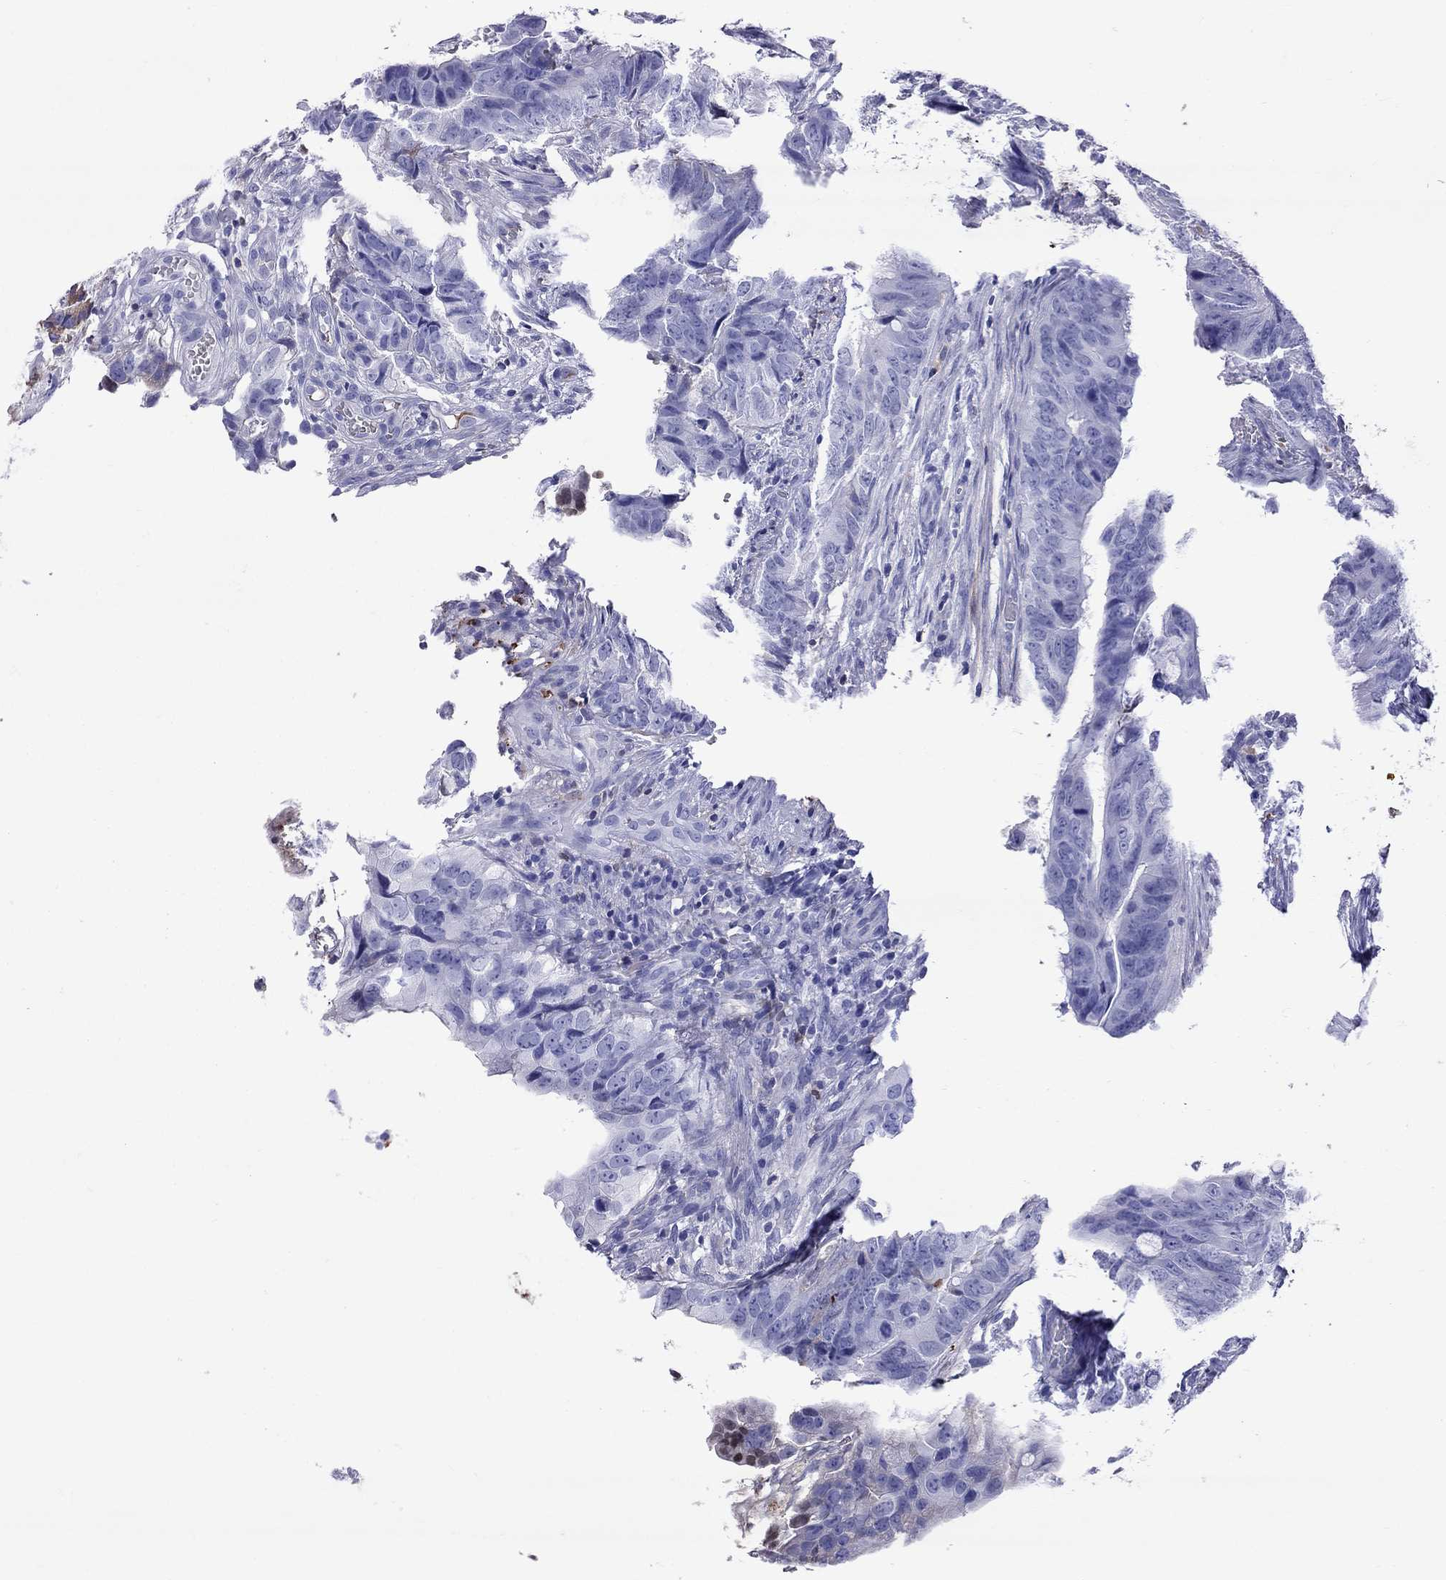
{"staining": {"intensity": "negative", "quantity": "none", "location": "none"}, "tissue": "colorectal cancer", "cell_type": "Tumor cells", "image_type": "cancer", "snomed": [{"axis": "morphology", "description": "Adenocarcinoma, NOS"}, {"axis": "topography", "description": "Colon"}], "caption": "DAB immunohistochemical staining of adenocarcinoma (colorectal) reveals no significant positivity in tumor cells.", "gene": "SERPINA3", "patient": {"sex": "female", "age": 82}}